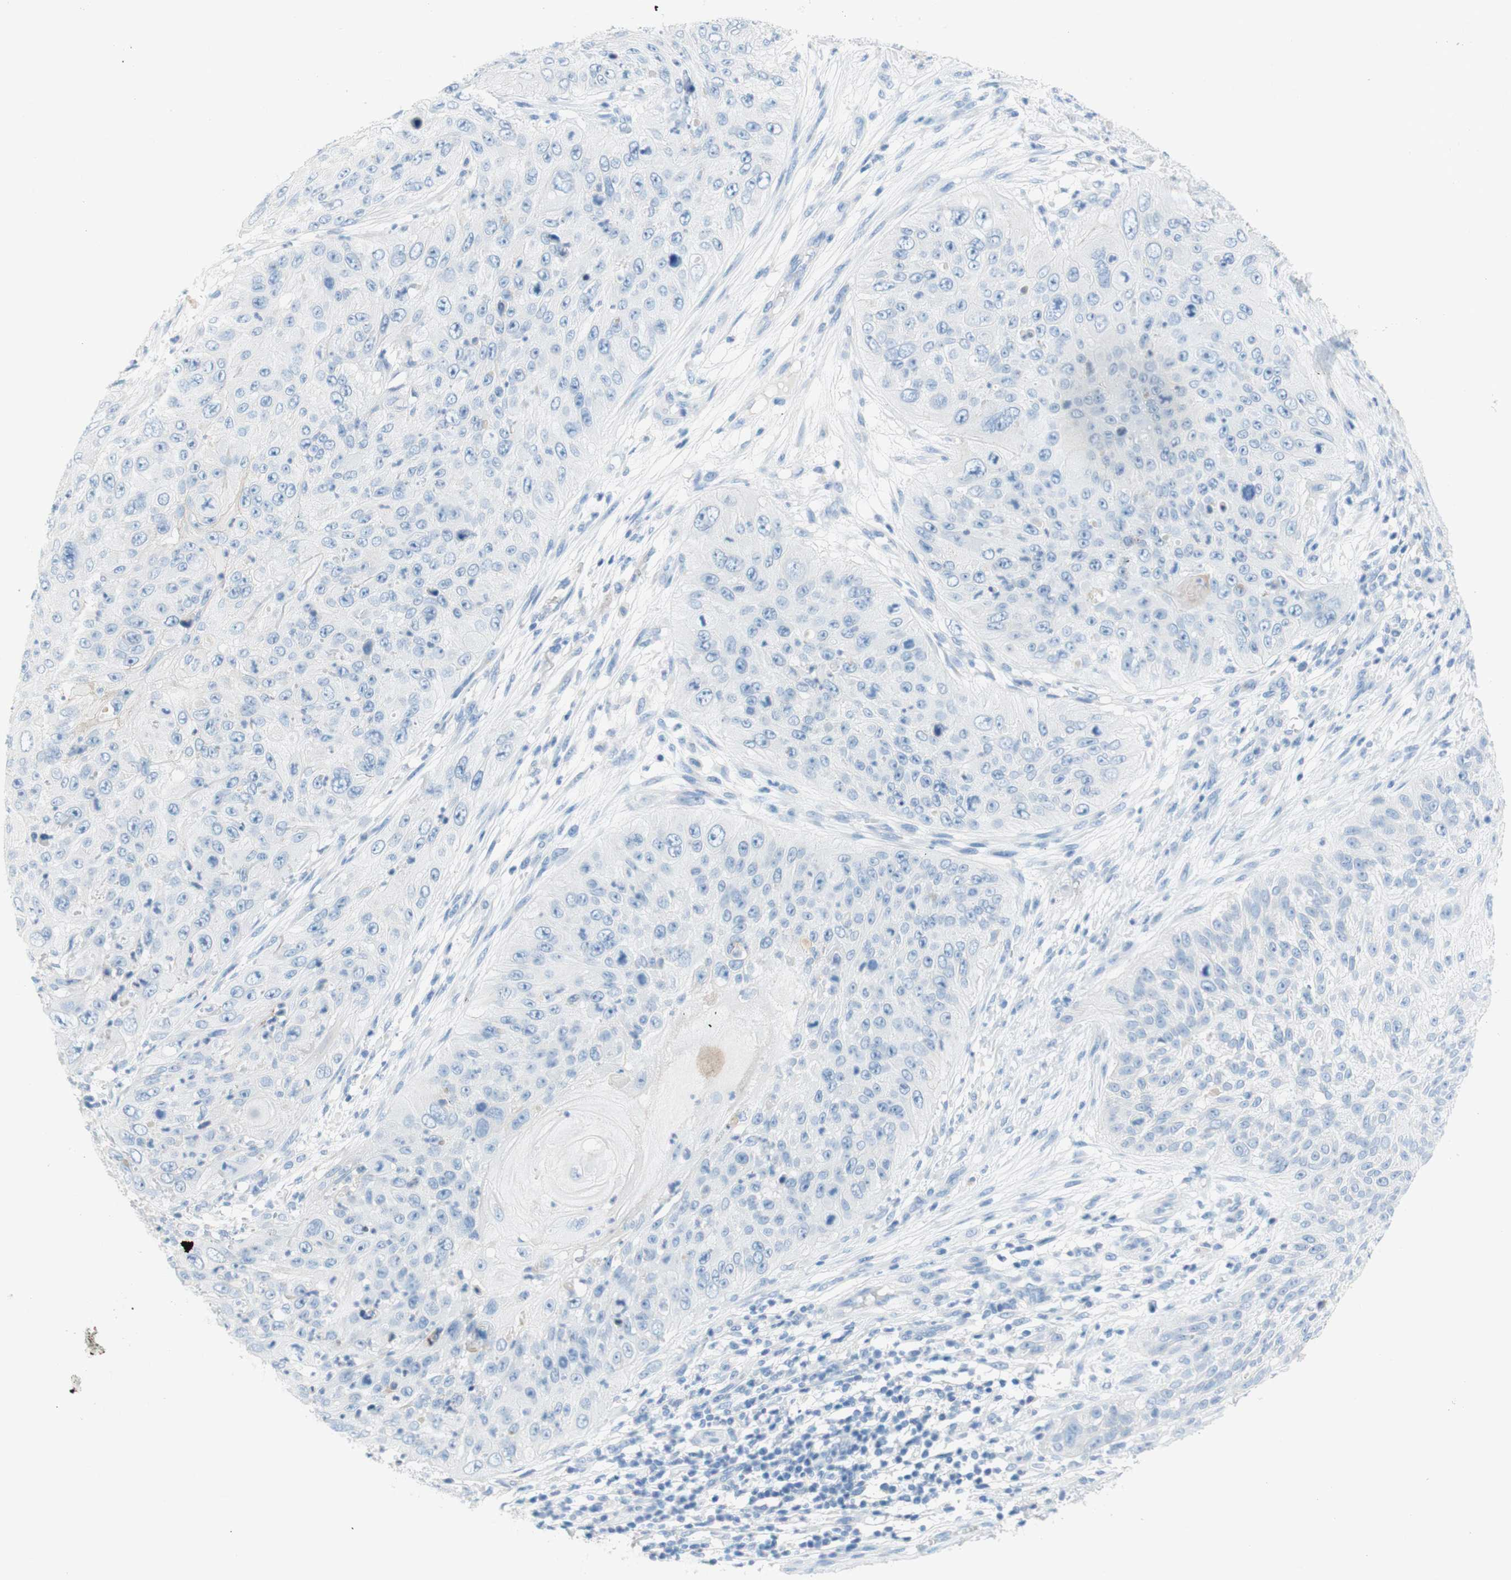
{"staining": {"intensity": "negative", "quantity": "none", "location": "none"}, "tissue": "skin cancer", "cell_type": "Tumor cells", "image_type": "cancer", "snomed": [{"axis": "morphology", "description": "Squamous cell carcinoma, NOS"}, {"axis": "topography", "description": "Skin"}], "caption": "The micrograph demonstrates no staining of tumor cells in skin cancer.", "gene": "POLR2J3", "patient": {"sex": "female", "age": 80}}